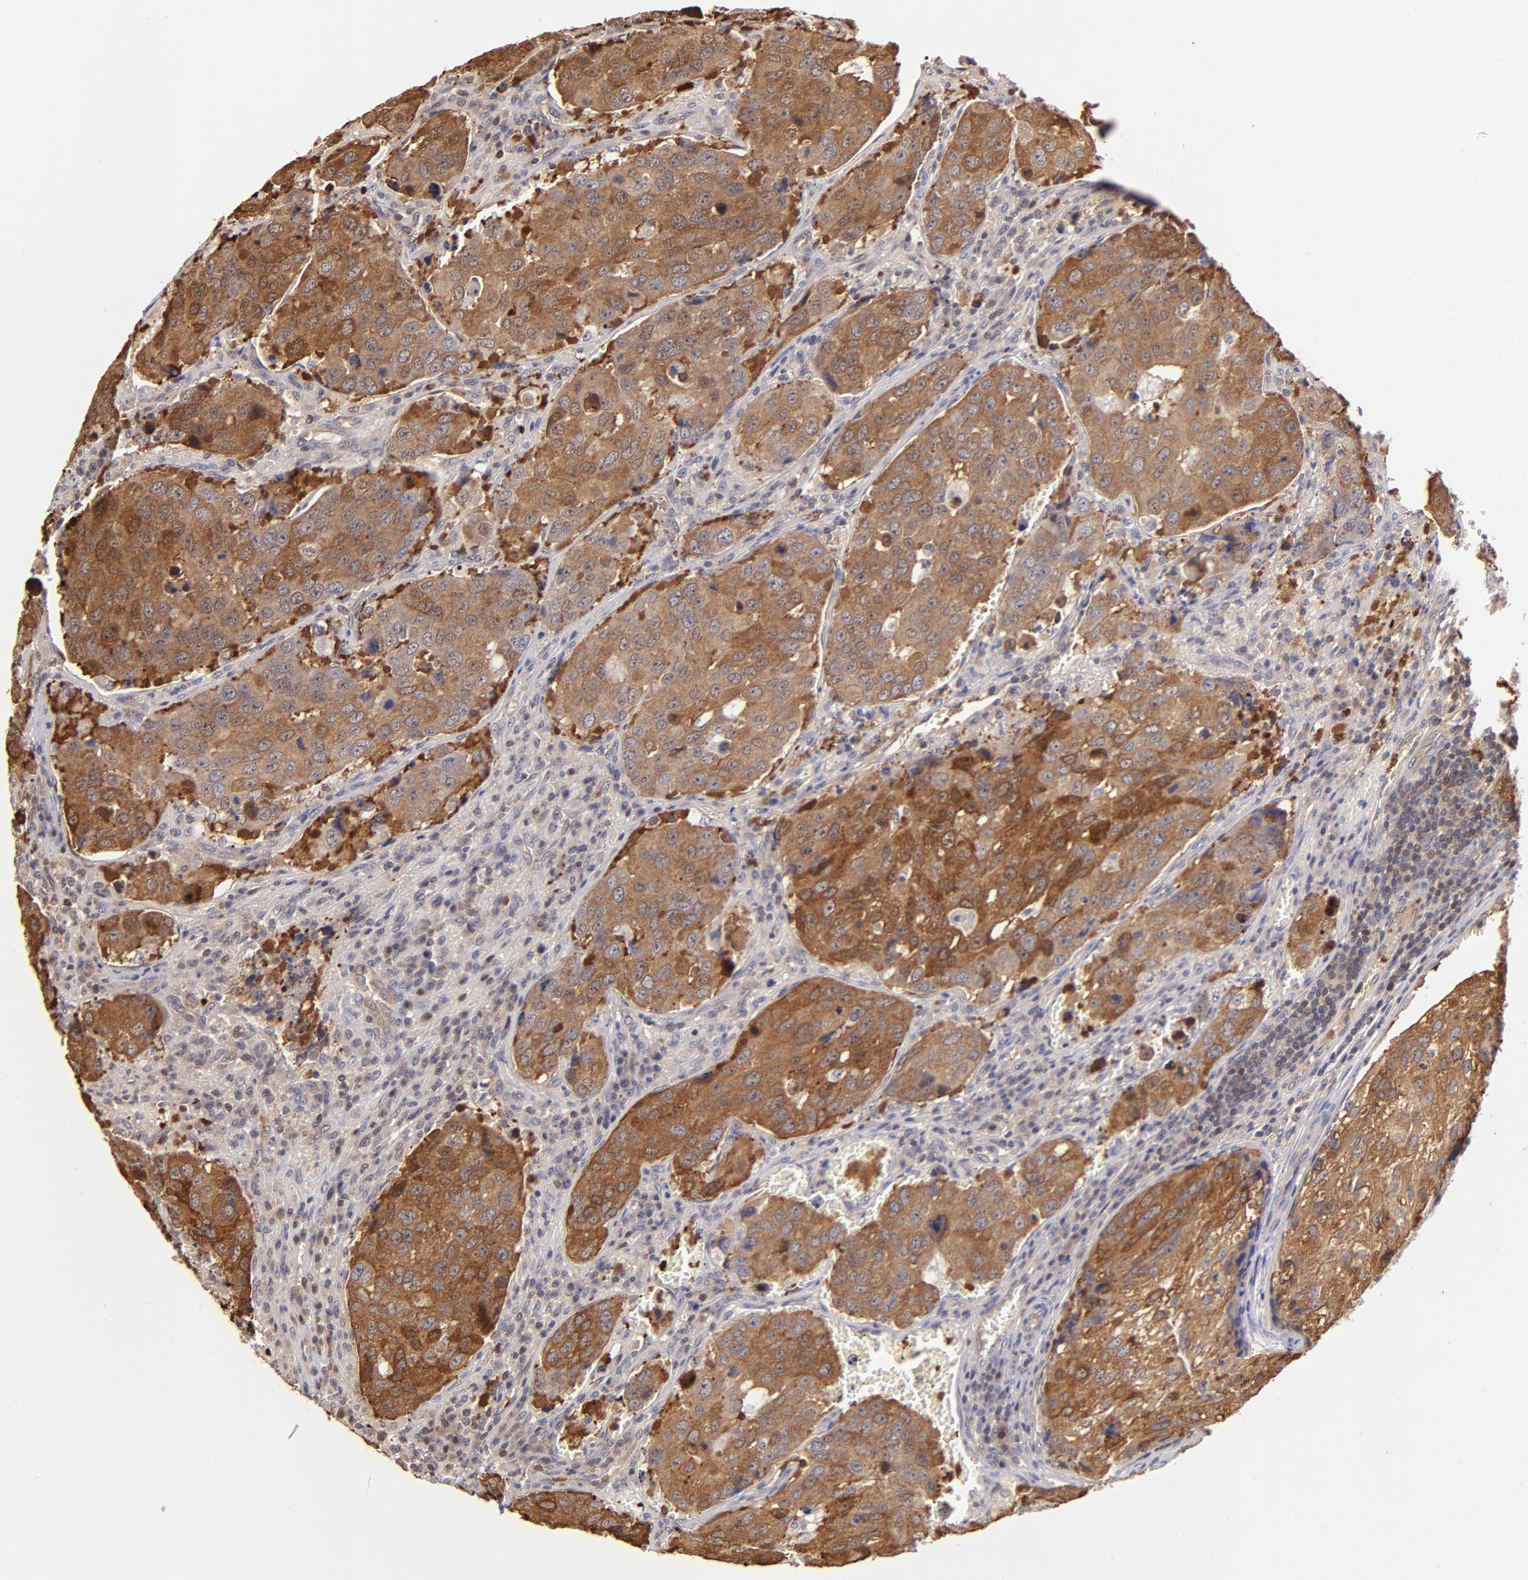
{"staining": {"intensity": "strong", "quantity": ">75%", "location": "cytoplasmic/membranous"}, "tissue": "urothelial cancer", "cell_type": "Tumor cells", "image_type": "cancer", "snomed": [{"axis": "morphology", "description": "Urothelial carcinoma, High grade"}, {"axis": "topography", "description": "Lymph node"}, {"axis": "topography", "description": "Urinary bladder"}], "caption": "A high-resolution image shows immunohistochemistry (IHC) staining of urothelial cancer, which exhibits strong cytoplasmic/membranous staining in about >75% of tumor cells.", "gene": "YWHAB", "patient": {"sex": "male", "age": 51}}